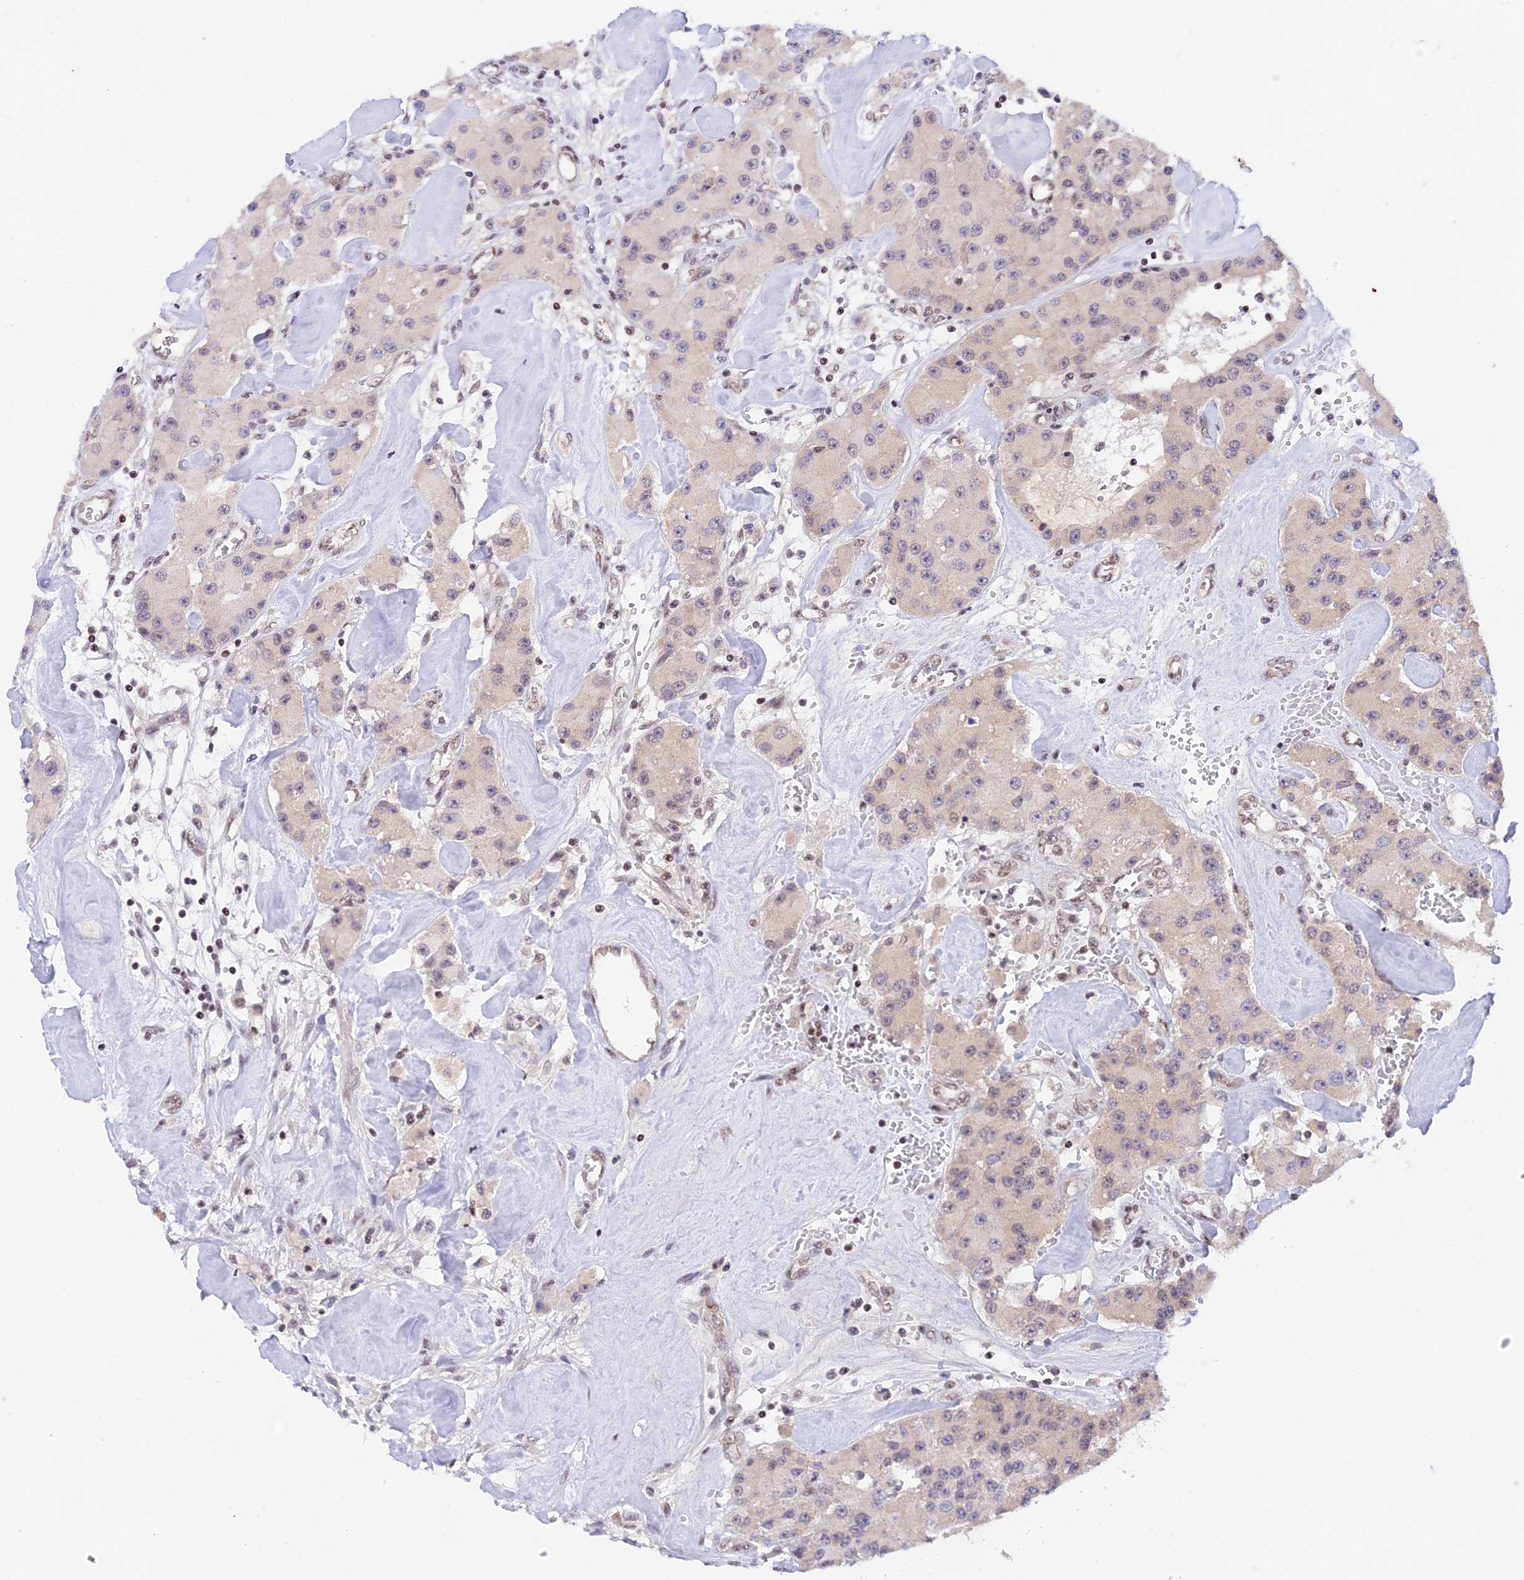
{"staining": {"intensity": "weak", "quantity": "<25%", "location": "cytoplasmic/membranous"}, "tissue": "carcinoid", "cell_type": "Tumor cells", "image_type": "cancer", "snomed": [{"axis": "morphology", "description": "Carcinoid, malignant, NOS"}, {"axis": "topography", "description": "Pancreas"}], "caption": "IHC of malignant carcinoid exhibits no staining in tumor cells. (Immunohistochemistry (ihc), brightfield microscopy, high magnification).", "gene": "THAP11", "patient": {"sex": "male", "age": 41}}